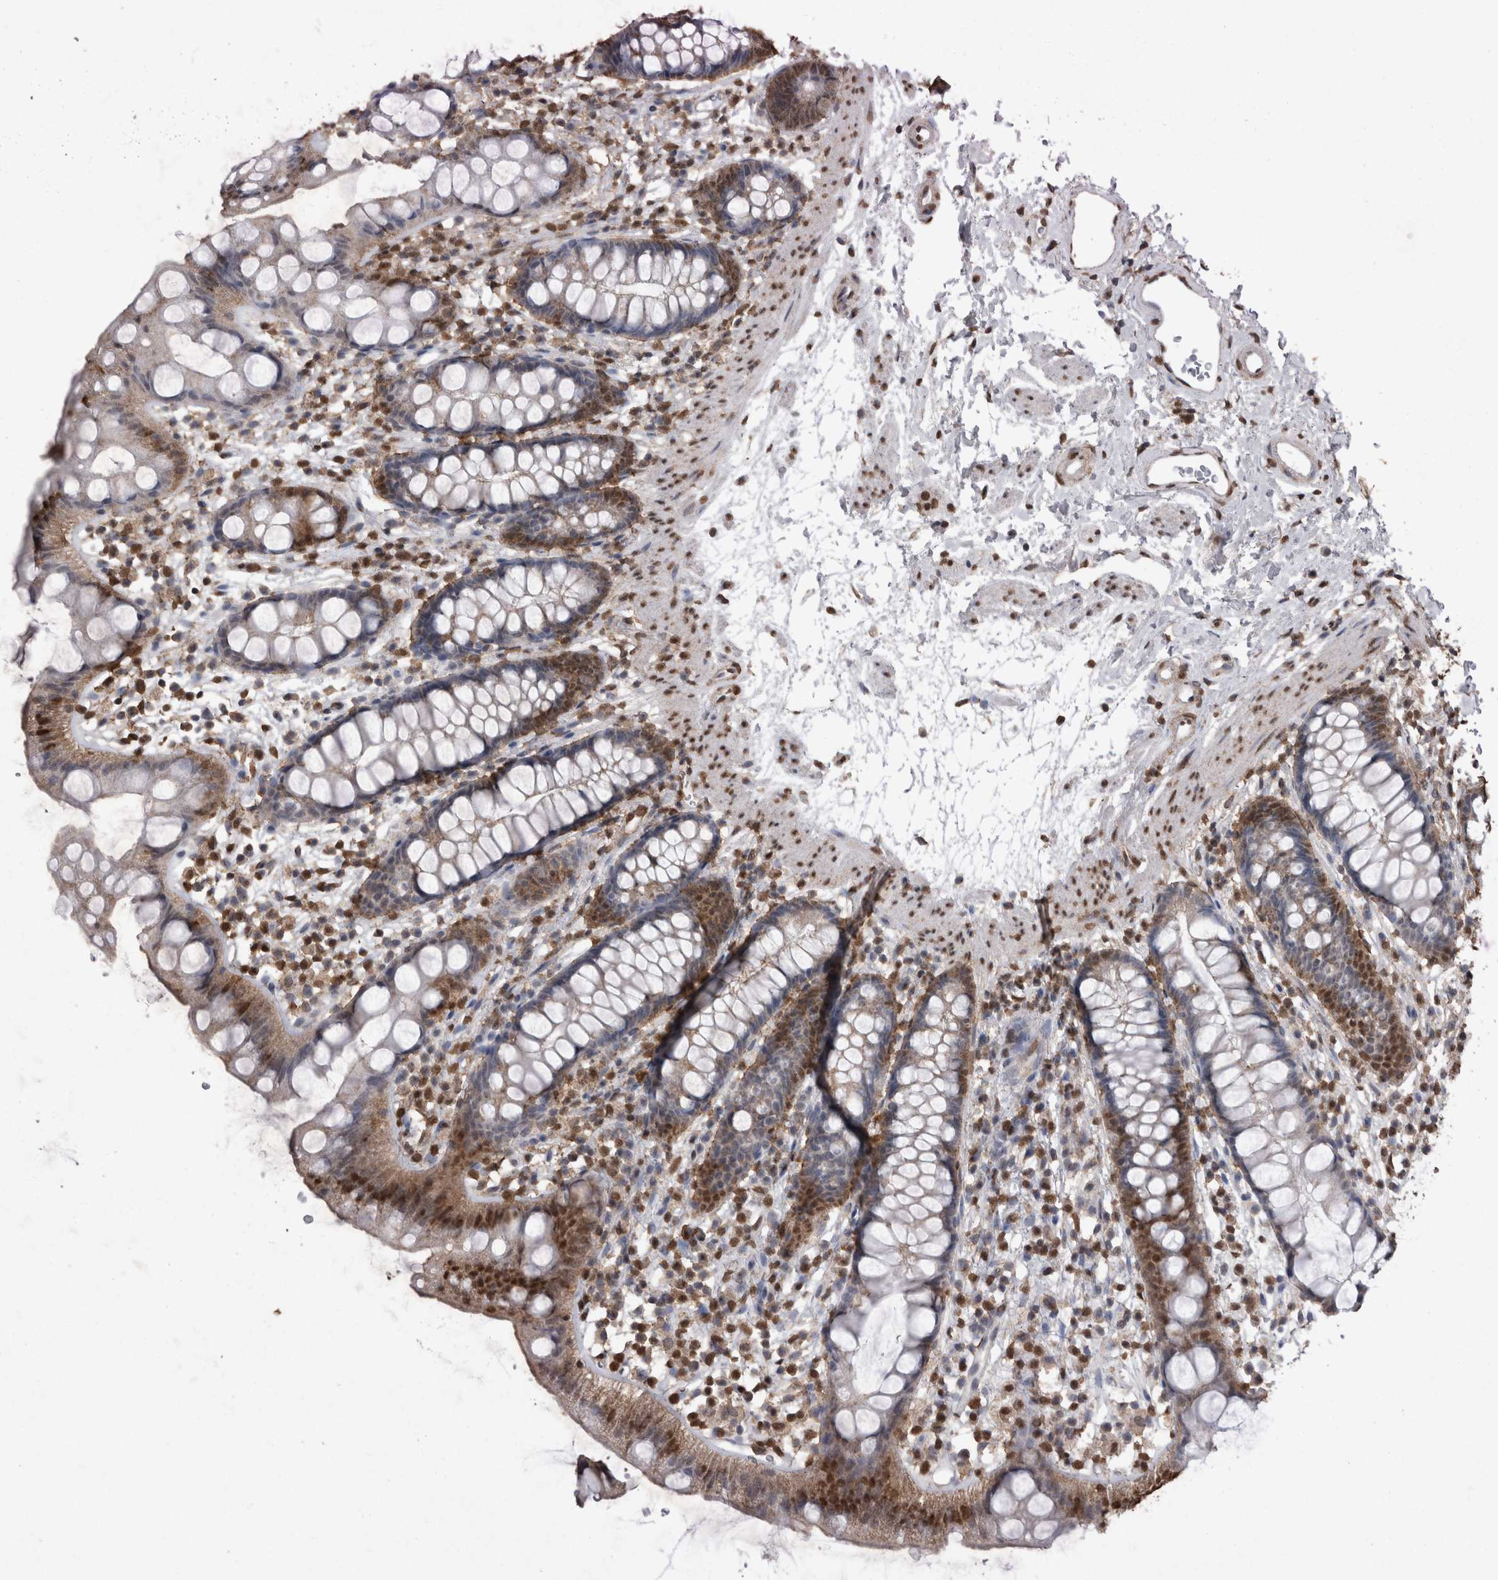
{"staining": {"intensity": "moderate", "quantity": "25%-75%", "location": "nuclear"}, "tissue": "rectum", "cell_type": "Glandular cells", "image_type": "normal", "snomed": [{"axis": "morphology", "description": "Normal tissue, NOS"}, {"axis": "topography", "description": "Rectum"}], "caption": "Immunohistochemical staining of normal human rectum demonstrates moderate nuclear protein positivity in about 25%-75% of glandular cells. (IHC, brightfield microscopy, high magnification).", "gene": "SMAD7", "patient": {"sex": "female", "age": 65}}